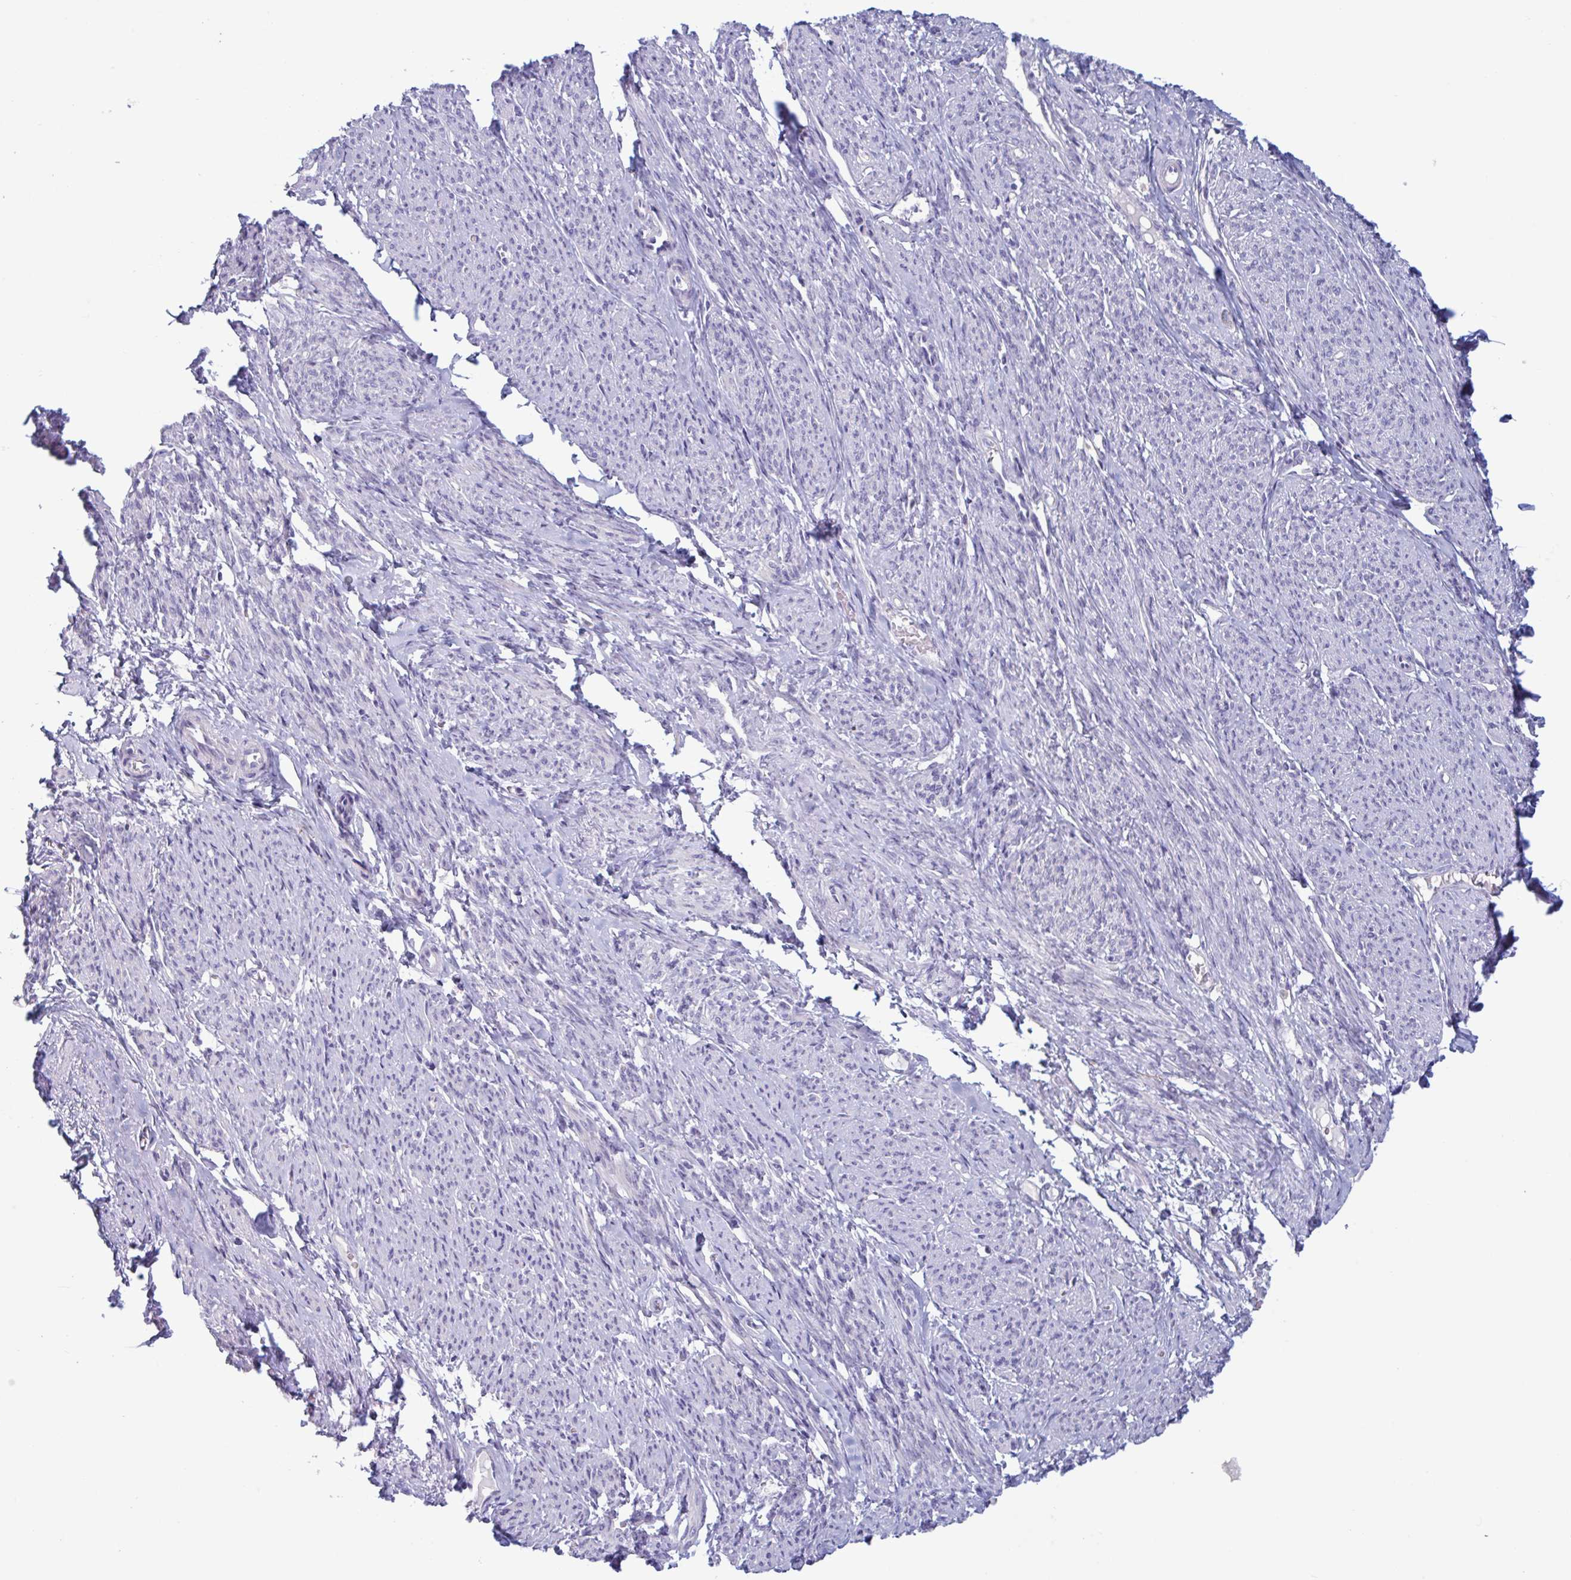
{"staining": {"intensity": "negative", "quantity": "none", "location": "none"}, "tissue": "smooth muscle", "cell_type": "Smooth muscle cells", "image_type": "normal", "snomed": [{"axis": "morphology", "description": "Normal tissue, NOS"}, {"axis": "topography", "description": "Smooth muscle"}], "caption": "A histopathology image of smooth muscle stained for a protein shows no brown staining in smooth muscle cells. (DAB (3,3'-diaminobenzidine) immunohistochemistry, high magnification).", "gene": "NAA30", "patient": {"sex": "female", "age": 65}}